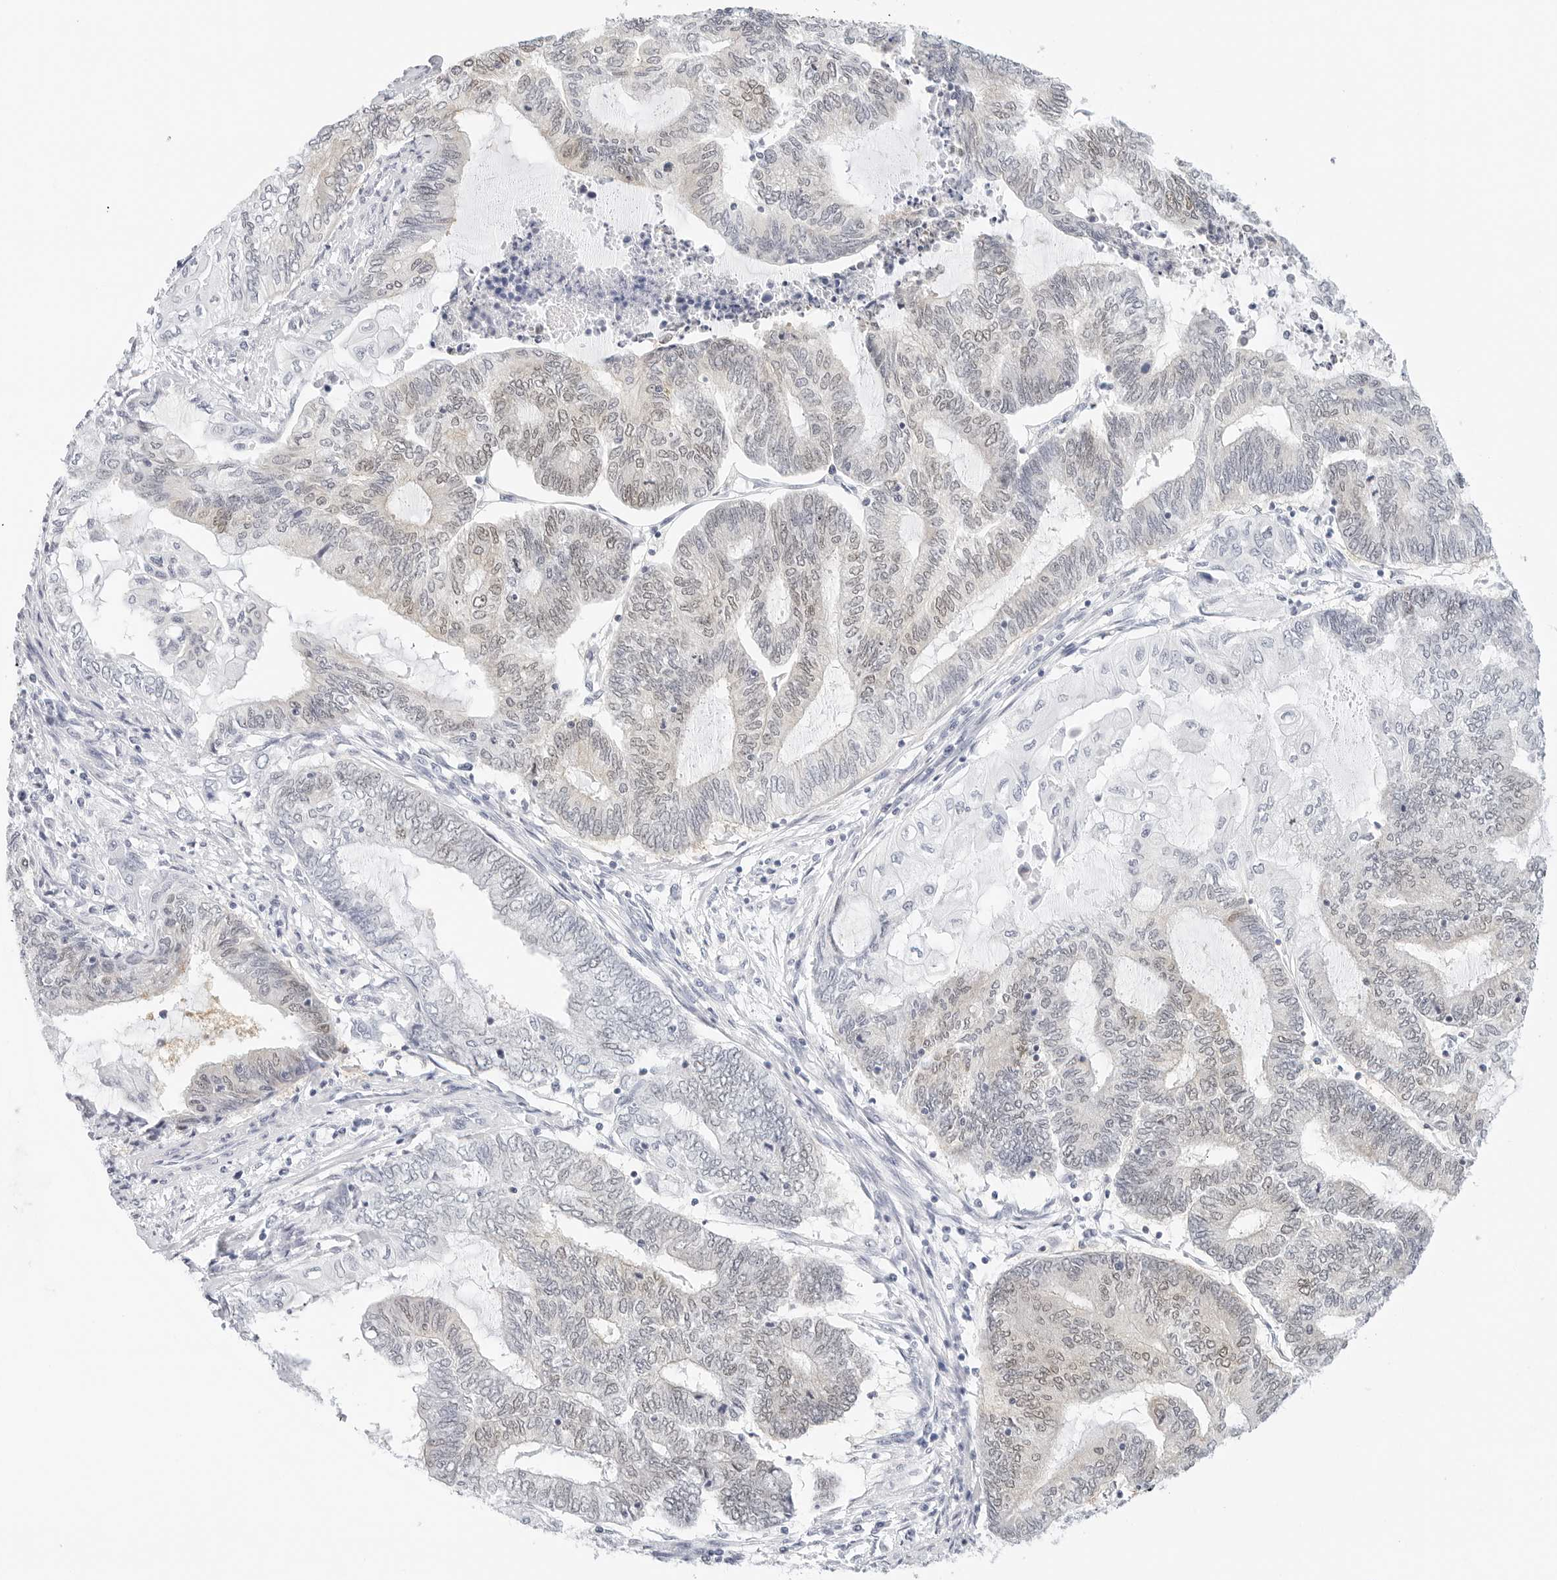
{"staining": {"intensity": "weak", "quantity": "<25%", "location": "cytoplasmic/membranous,nuclear"}, "tissue": "endometrial cancer", "cell_type": "Tumor cells", "image_type": "cancer", "snomed": [{"axis": "morphology", "description": "Adenocarcinoma, NOS"}, {"axis": "topography", "description": "Uterus"}, {"axis": "topography", "description": "Endometrium"}], "caption": "Tumor cells are negative for brown protein staining in endometrial cancer (adenocarcinoma).", "gene": "CD22", "patient": {"sex": "female", "age": 70}}